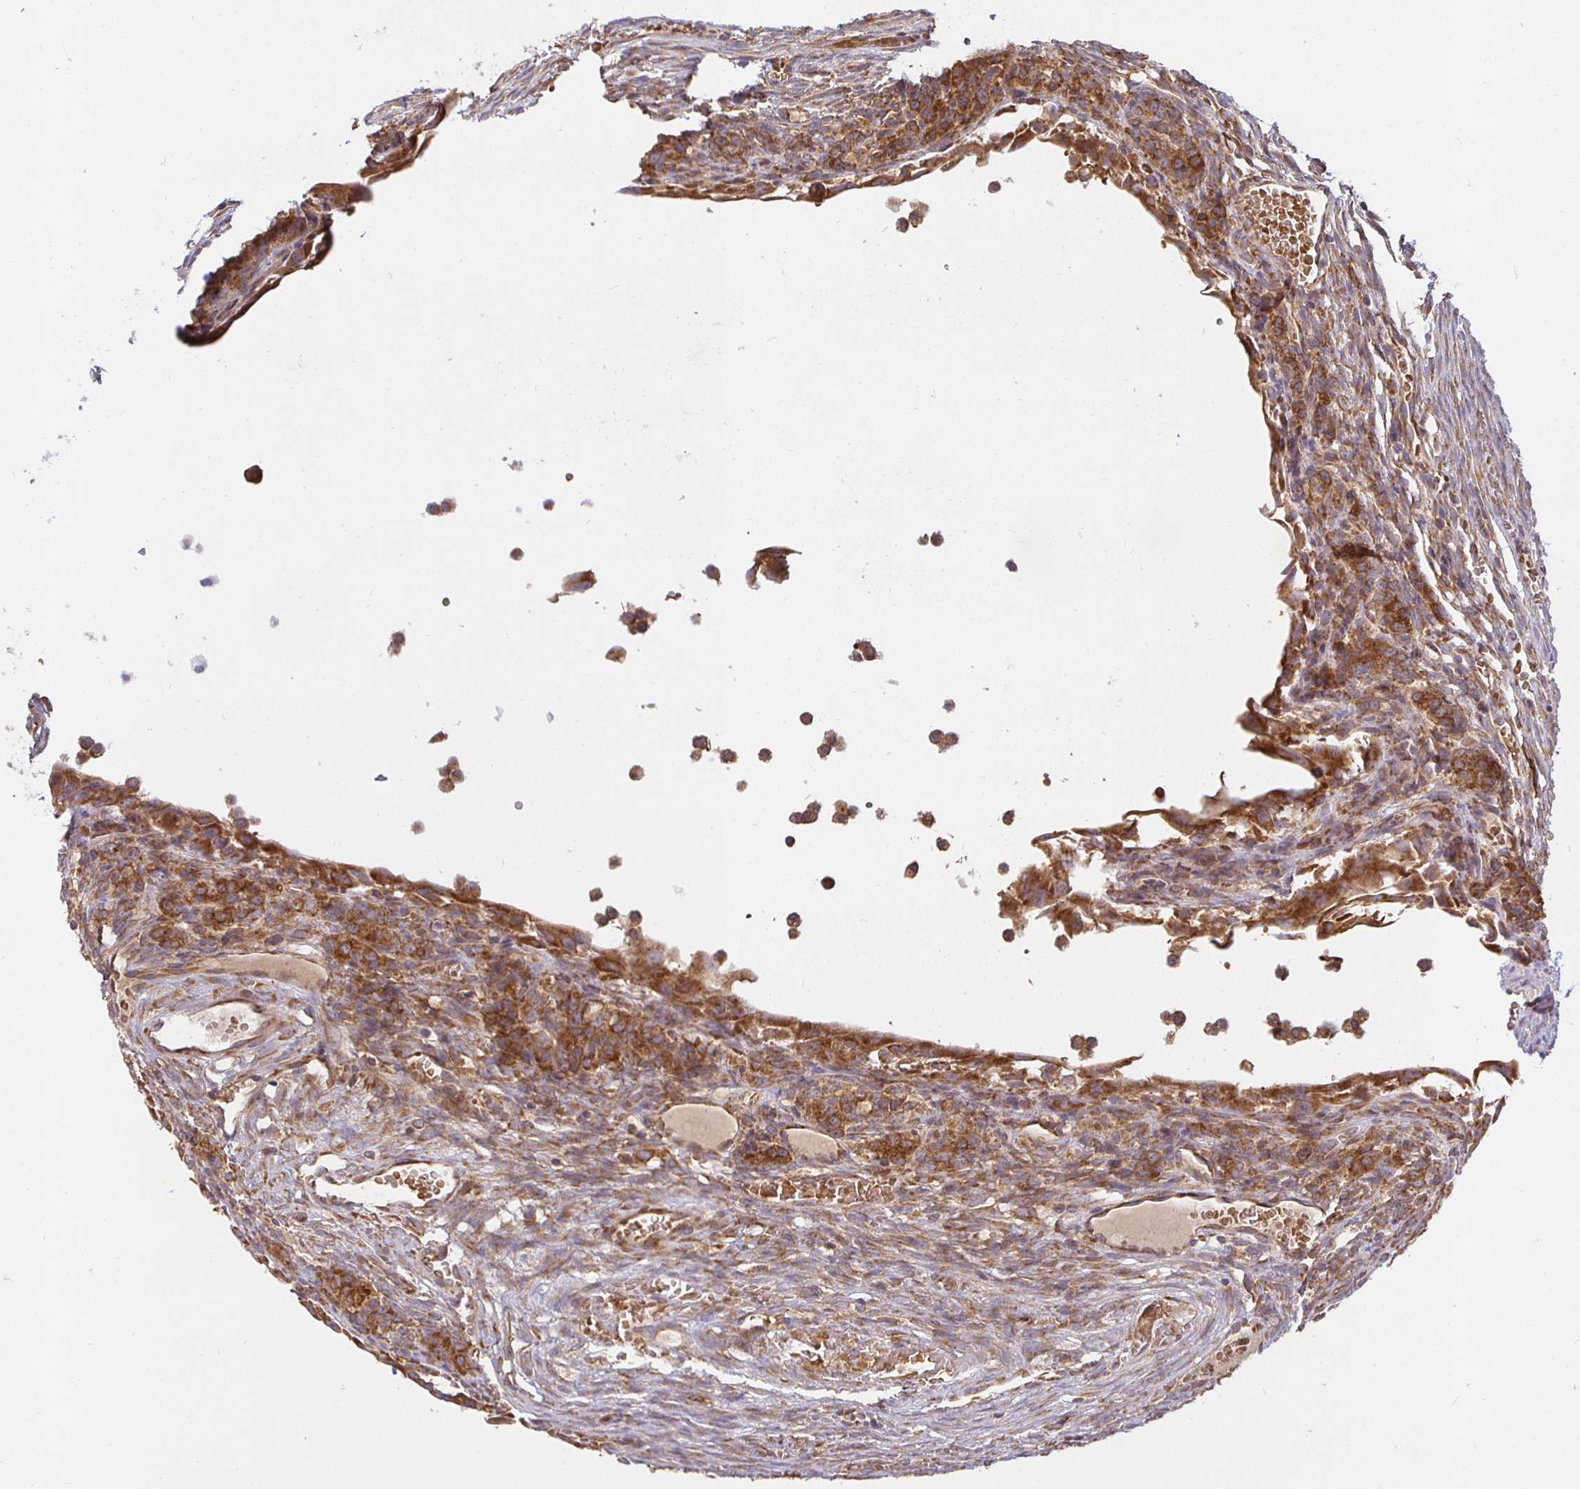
{"staining": {"intensity": "strong", "quantity": ">75%", "location": "cytoplasmic/membranous"}, "tissue": "ovary", "cell_type": "Follicle cells", "image_type": "normal", "snomed": [{"axis": "morphology", "description": "Normal tissue, NOS"}, {"axis": "topography", "description": "Ovary"}], "caption": "Immunohistochemistry (IHC) of benign ovary reveals high levels of strong cytoplasmic/membranous positivity in about >75% of follicle cells. (brown staining indicates protein expression, while blue staining denotes nuclei).", "gene": "IRAK1", "patient": {"sex": "female", "age": 34}}